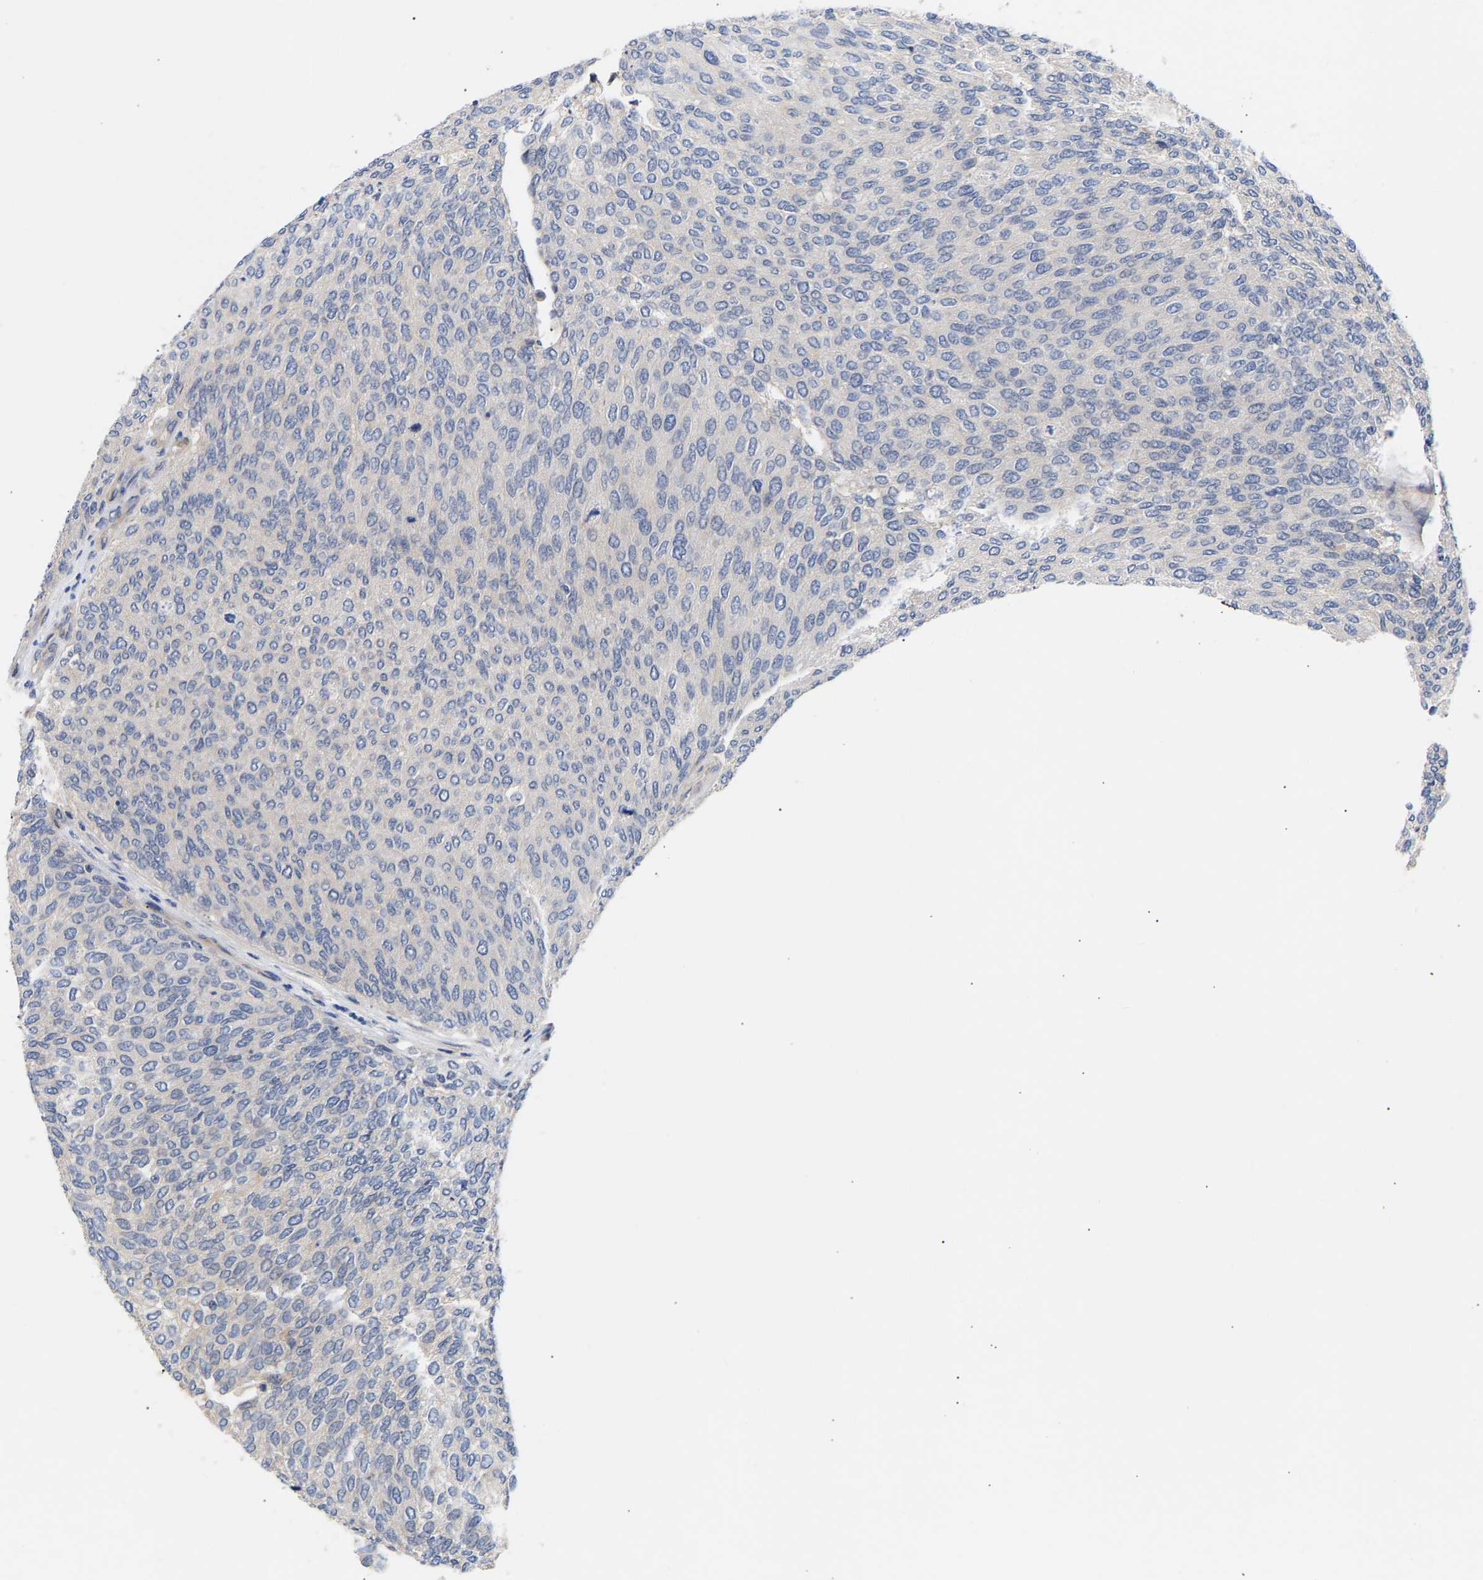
{"staining": {"intensity": "negative", "quantity": "none", "location": "none"}, "tissue": "urothelial cancer", "cell_type": "Tumor cells", "image_type": "cancer", "snomed": [{"axis": "morphology", "description": "Urothelial carcinoma, Low grade"}, {"axis": "topography", "description": "Urinary bladder"}], "caption": "This is an IHC image of urothelial carcinoma (low-grade). There is no staining in tumor cells.", "gene": "KASH5", "patient": {"sex": "female", "age": 79}}